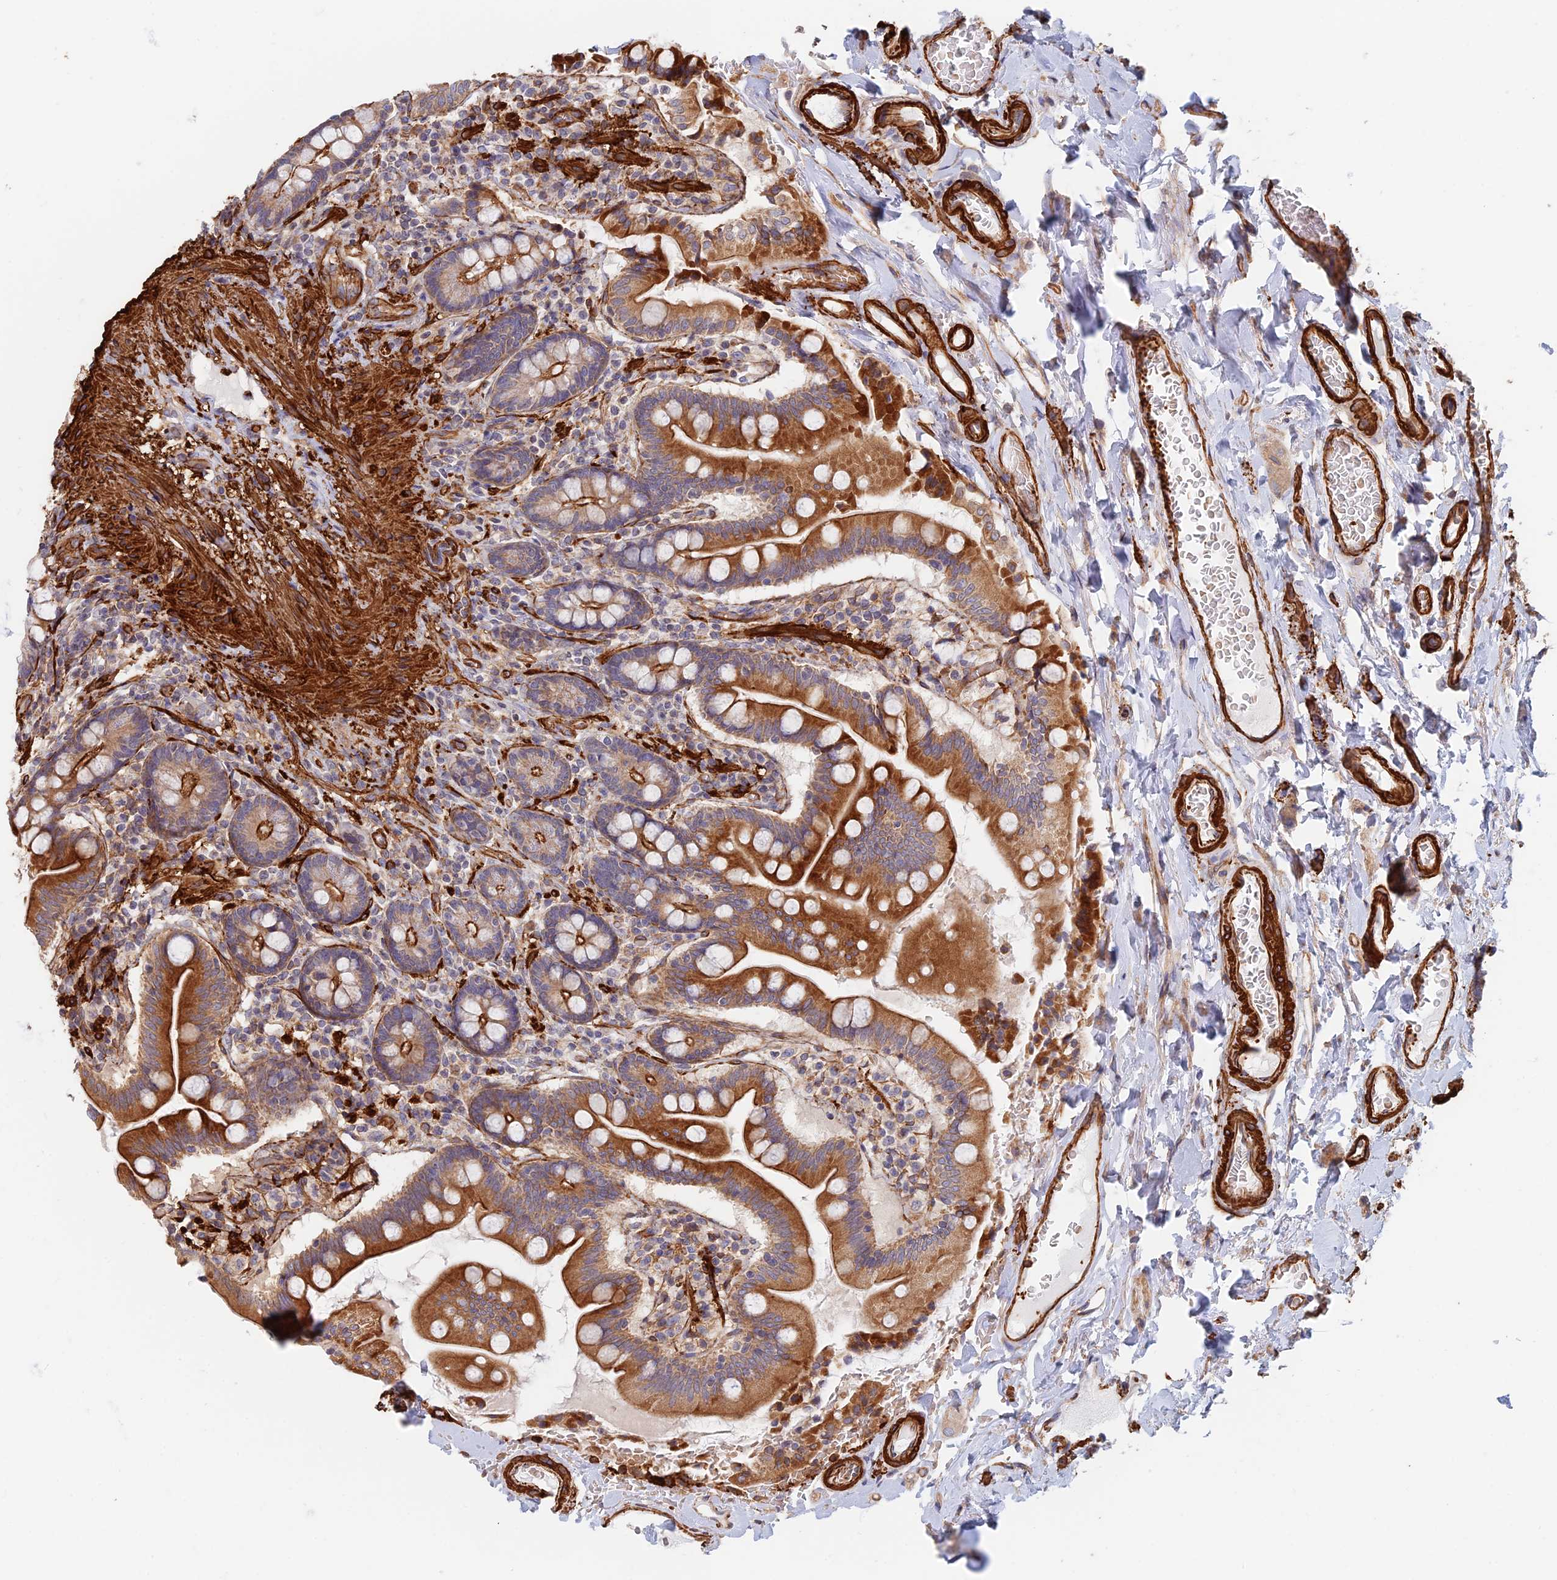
{"staining": {"intensity": "strong", "quantity": ">75%", "location": "cytoplasmic/membranous"}, "tissue": "small intestine", "cell_type": "Glandular cells", "image_type": "normal", "snomed": [{"axis": "morphology", "description": "Normal tissue, NOS"}, {"axis": "topography", "description": "Small intestine"}], "caption": "Small intestine stained with DAB (3,3'-diaminobenzidine) IHC displays high levels of strong cytoplasmic/membranous positivity in about >75% of glandular cells.", "gene": "PAK4", "patient": {"sex": "female", "age": 64}}